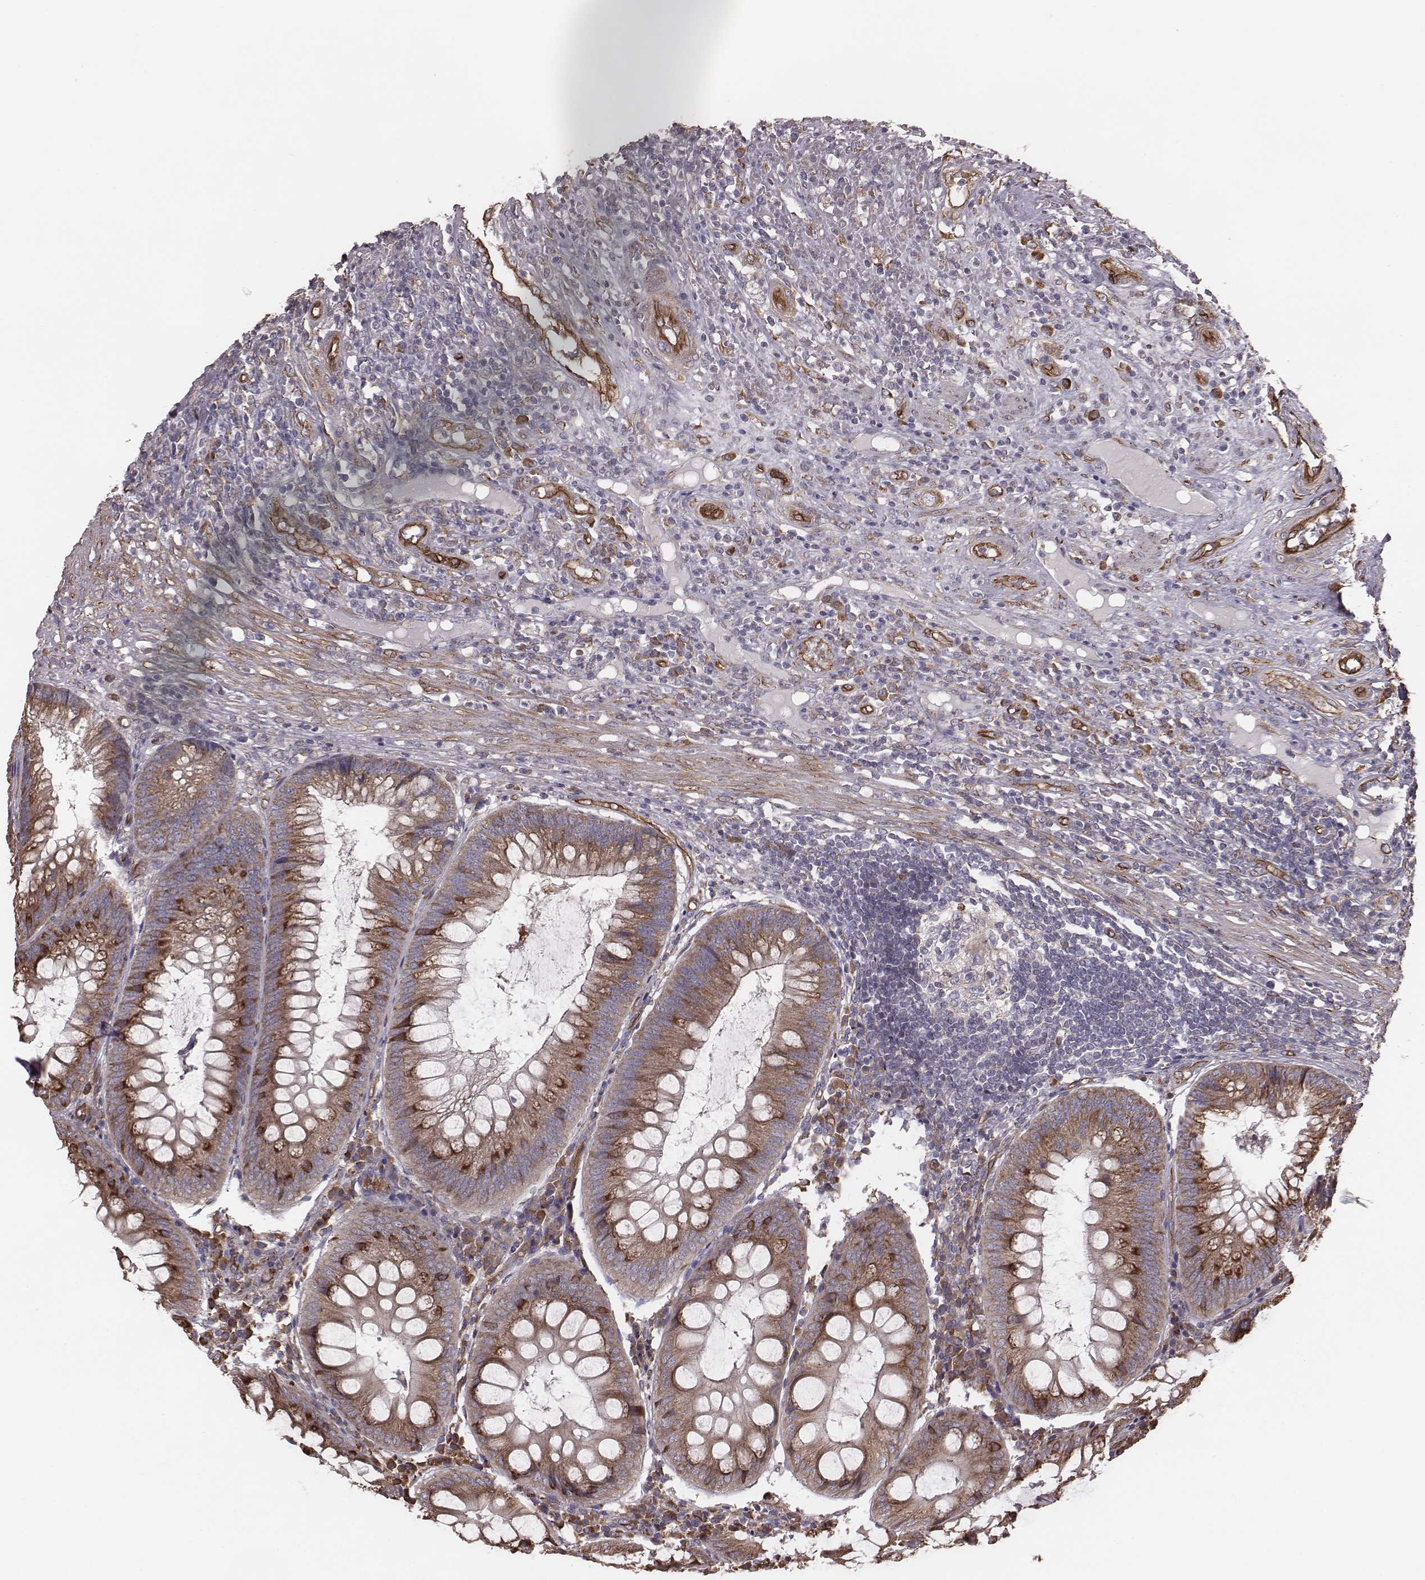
{"staining": {"intensity": "strong", "quantity": "25%-75%", "location": "cytoplasmic/membranous"}, "tissue": "appendix", "cell_type": "Glandular cells", "image_type": "normal", "snomed": [{"axis": "morphology", "description": "Normal tissue, NOS"}, {"axis": "morphology", "description": "Inflammation, NOS"}, {"axis": "topography", "description": "Appendix"}], "caption": "The image shows a brown stain indicating the presence of a protein in the cytoplasmic/membranous of glandular cells in appendix. The protein is shown in brown color, while the nuclei are stained blue.", "gene": "PALMD", "patient": {"sex": "male", "age": 16}}